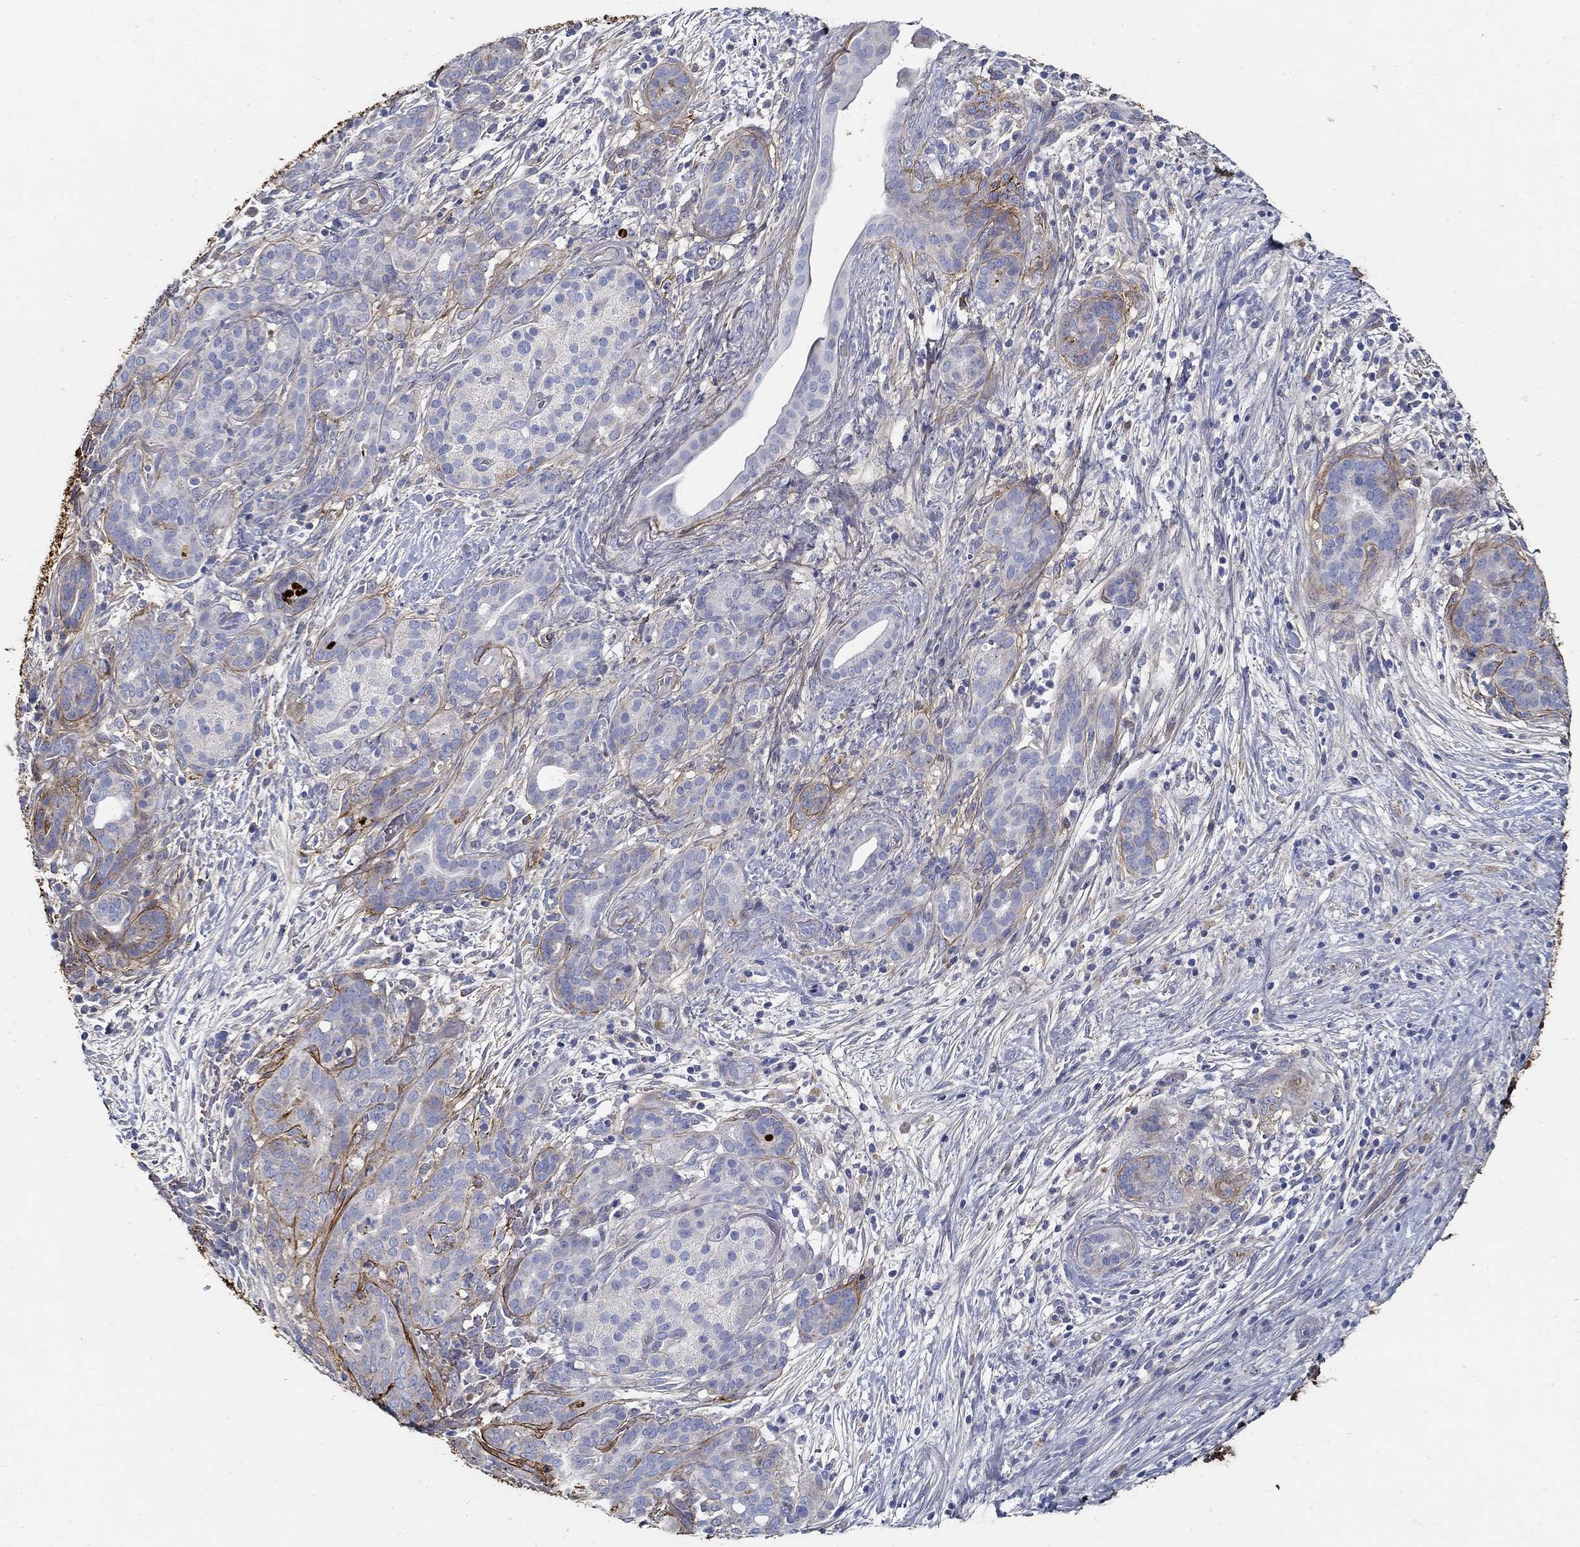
{"staining": {"intensity": "negative", "quantity": "none", "location": "none"}, "tissue": "pancreatic cancer", "cell_type": "Tumor cells", "image_type": "cancer", "snomed": [{"axis": "morphology", "description": "Adenocarcinoma, NOS"}, {"axis": "topography", "description": "Pancreas"}], "caption": "Tumor cells show no significant protein expression in pancreatic cancer (adenocarcinoma).", "gene": "TGFBI", "patient": {"sex": "male", "age": 44}}